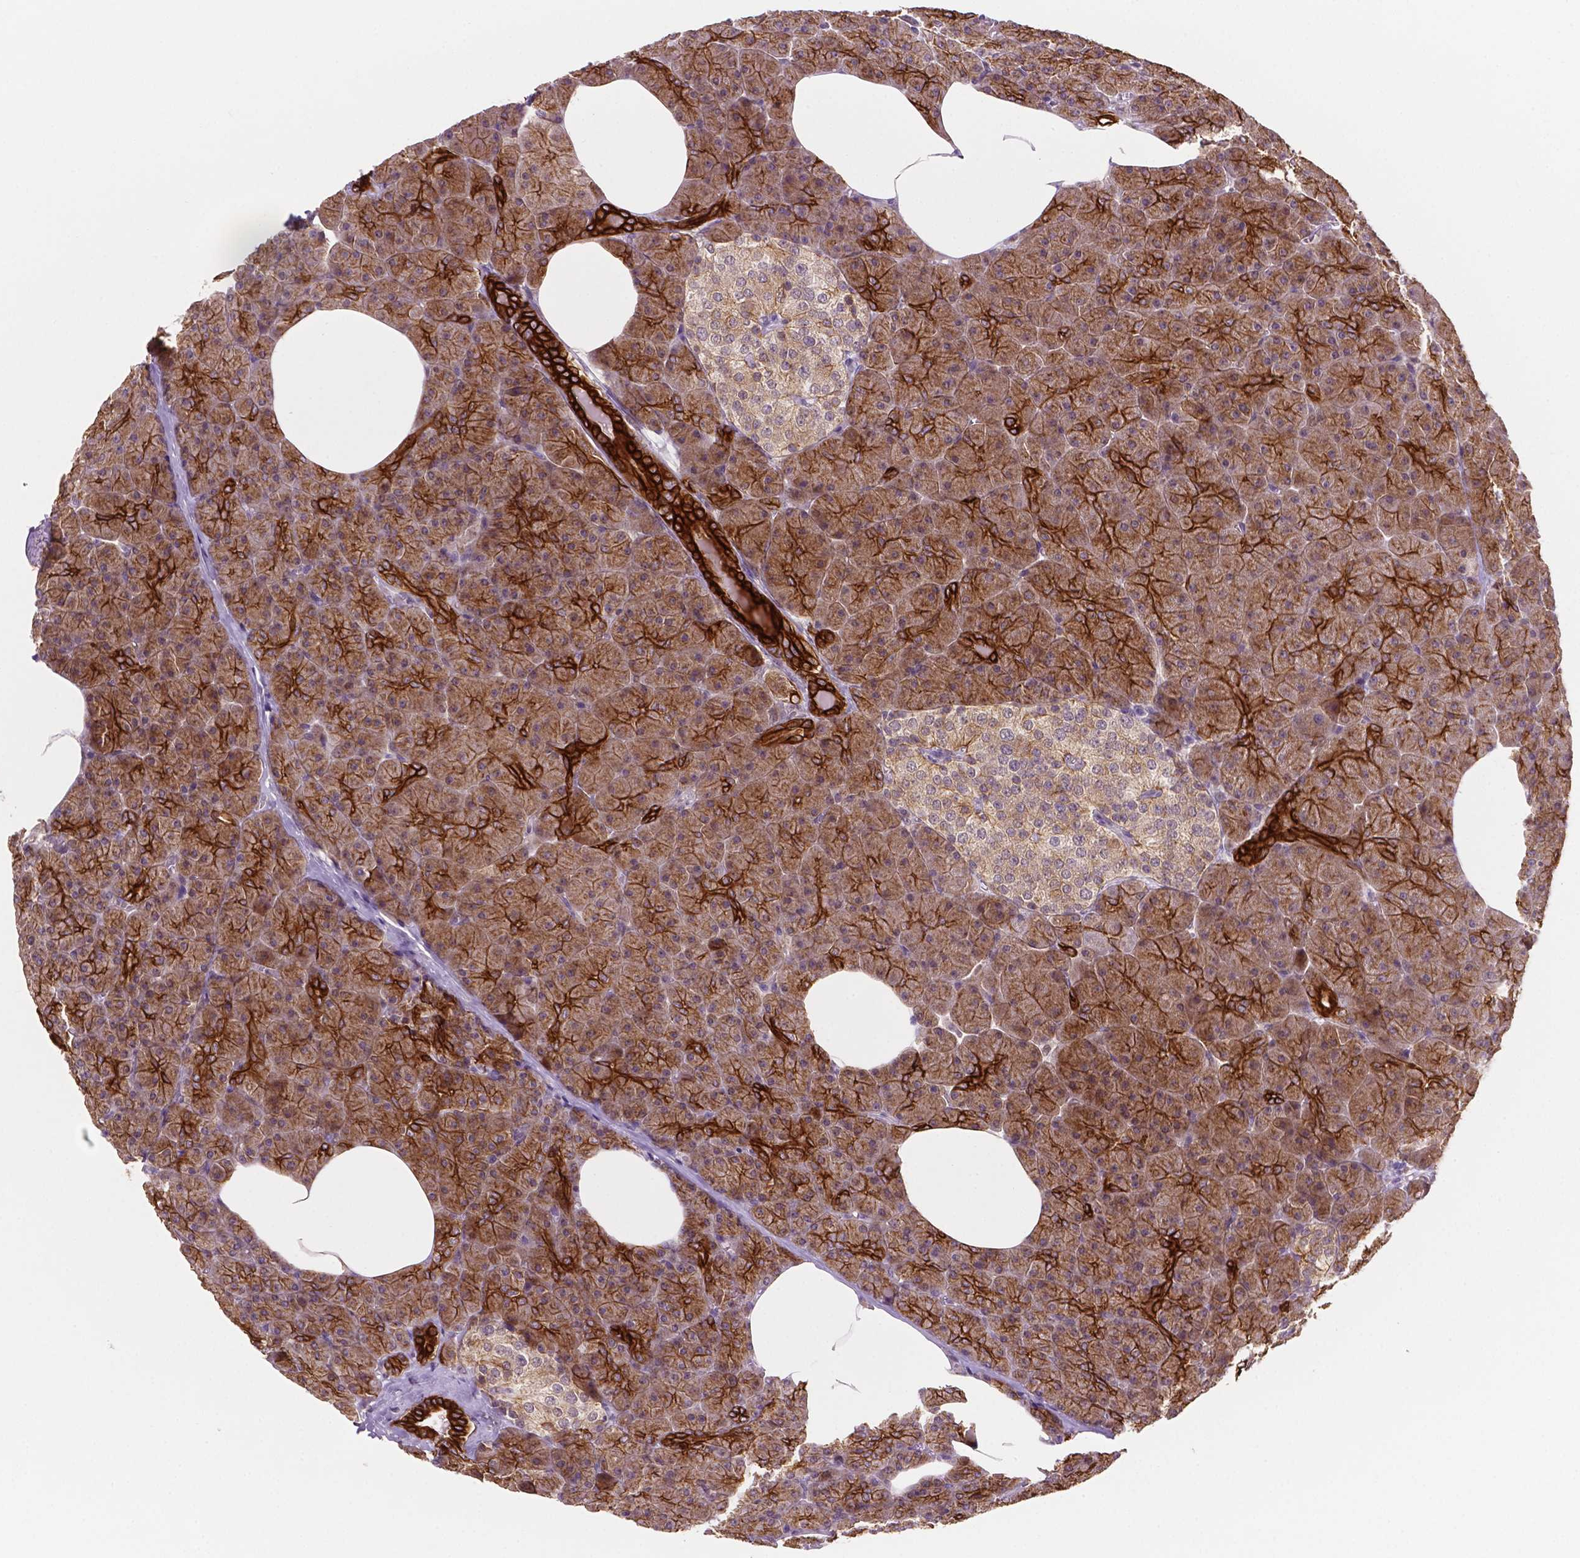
{"staining": {"intensity": "strong", "quantity": ">75%", "location": "cytoplasmic/membranous"}, "tissue": "pancreas", "cell_type": "Exocrine glandular cells", "image_type": "normal", "snomed": [{"axis": "morphology", "description": "Normal tissue, NOS"}, {"axis": "topography", "description": "Pancreas"}], "caption": "Immunohistochemistry photomicrograph of benign pancreas stained for a protein (brown), which demonstrates high levels of strong cytoplasmic/membranous expression in about >75% of exocrine glandular cells.", "gene": "SHLD3", "patient": {"sex": "female", "age": 45}}